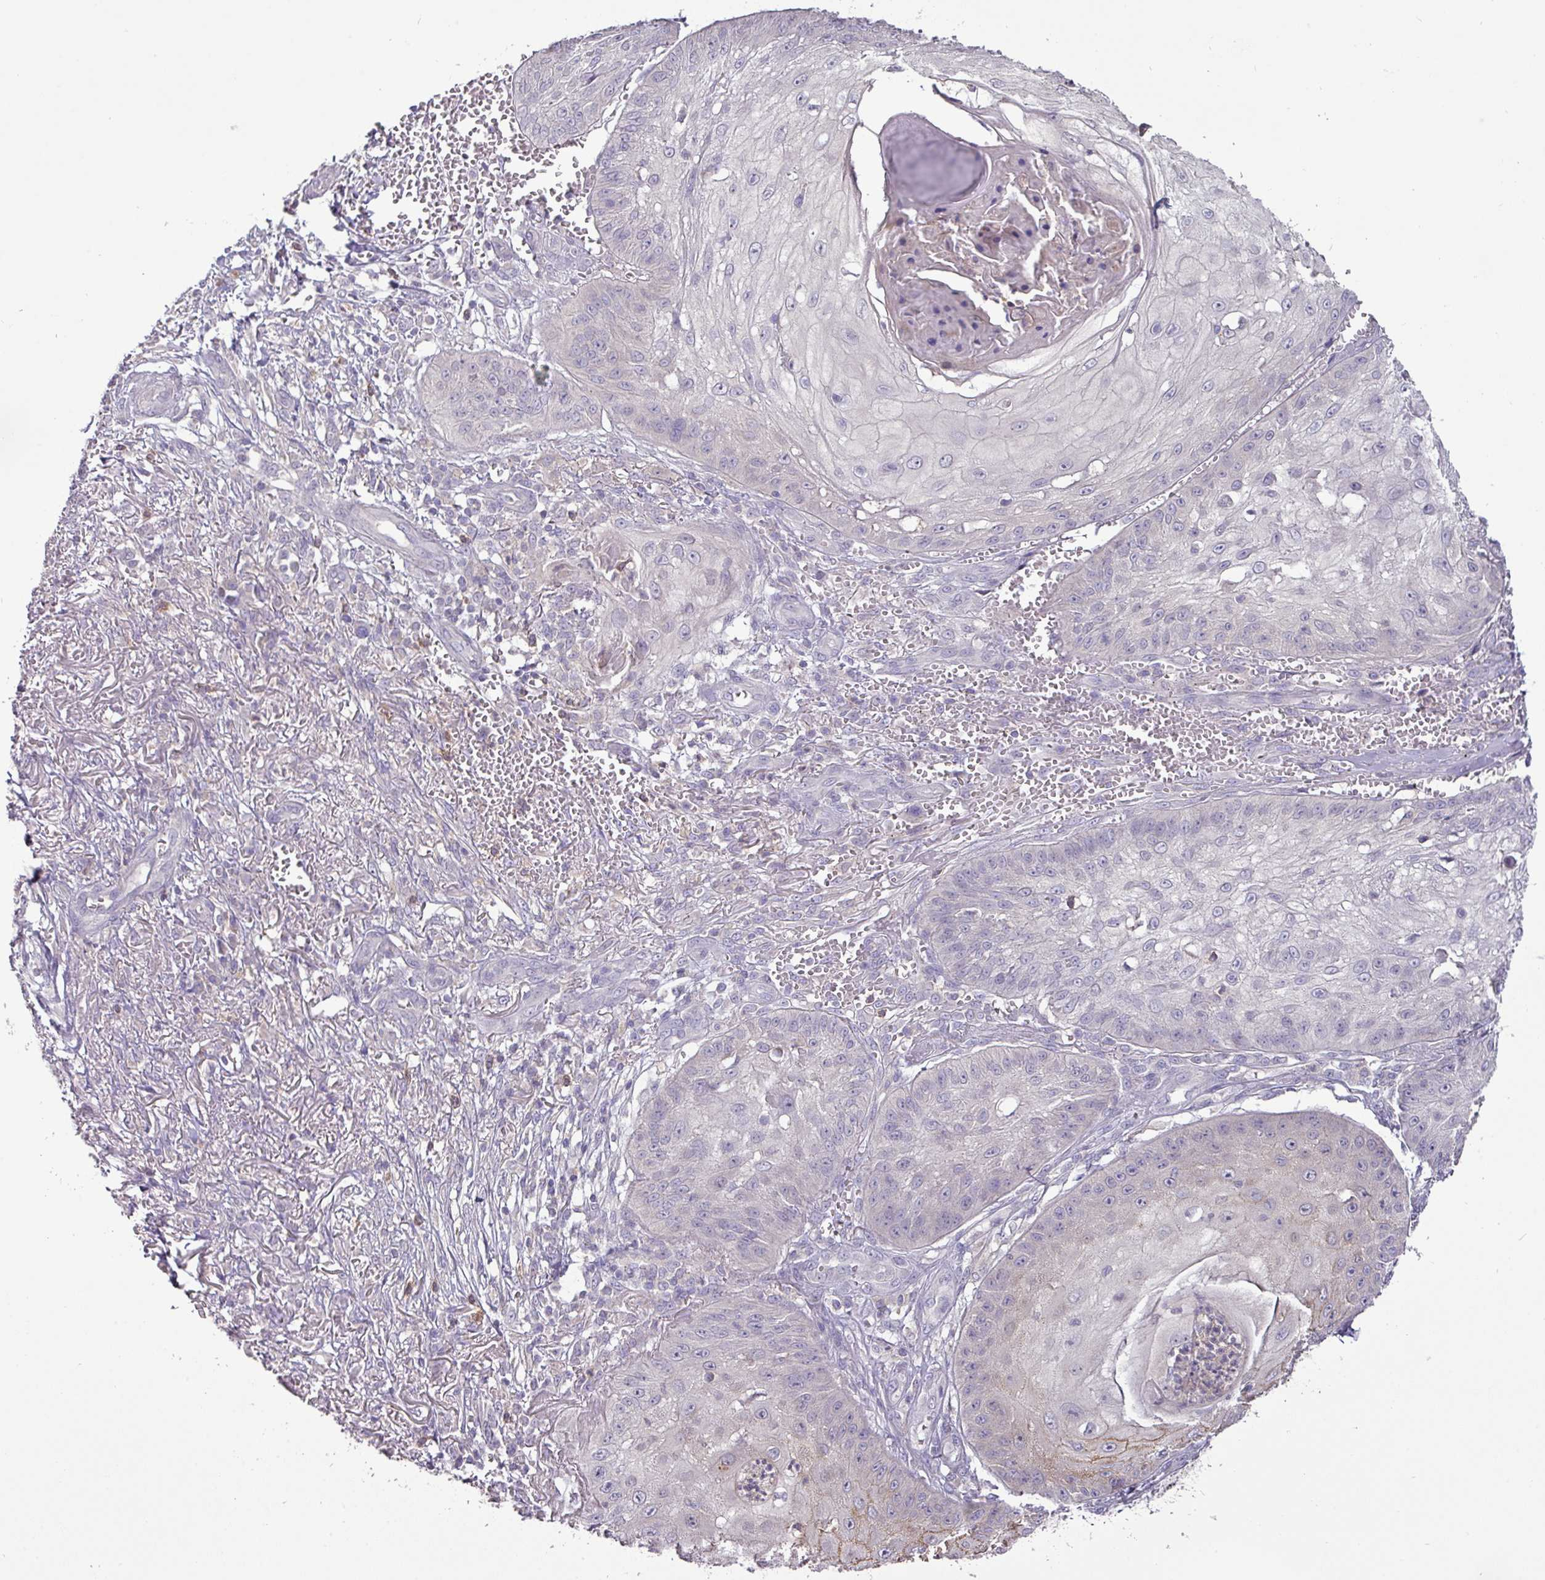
{"staining": {"intensity": "moderate", "quantity": "<25%", "location": "cytoplasmic/membranous"}, "tissue": "skin cancer", "cell_type": "Tumor cells", "image_type": "cancer", "snomed": [{"axis": "morphology", "description": "Squamous cell carcinoma, NOS"}, {"axis": "topography", "description": "Skin"}], "caption": "A histopathology image showing moderate cytoplasmic/membranous expression in about <25% of tumor cells in skin cancer (squamous cell carcinoma), as visualized by brown immunohistochemical staining.", "gene": "TRAPPC1", "patient": {"sex": "male", "age": 70}}